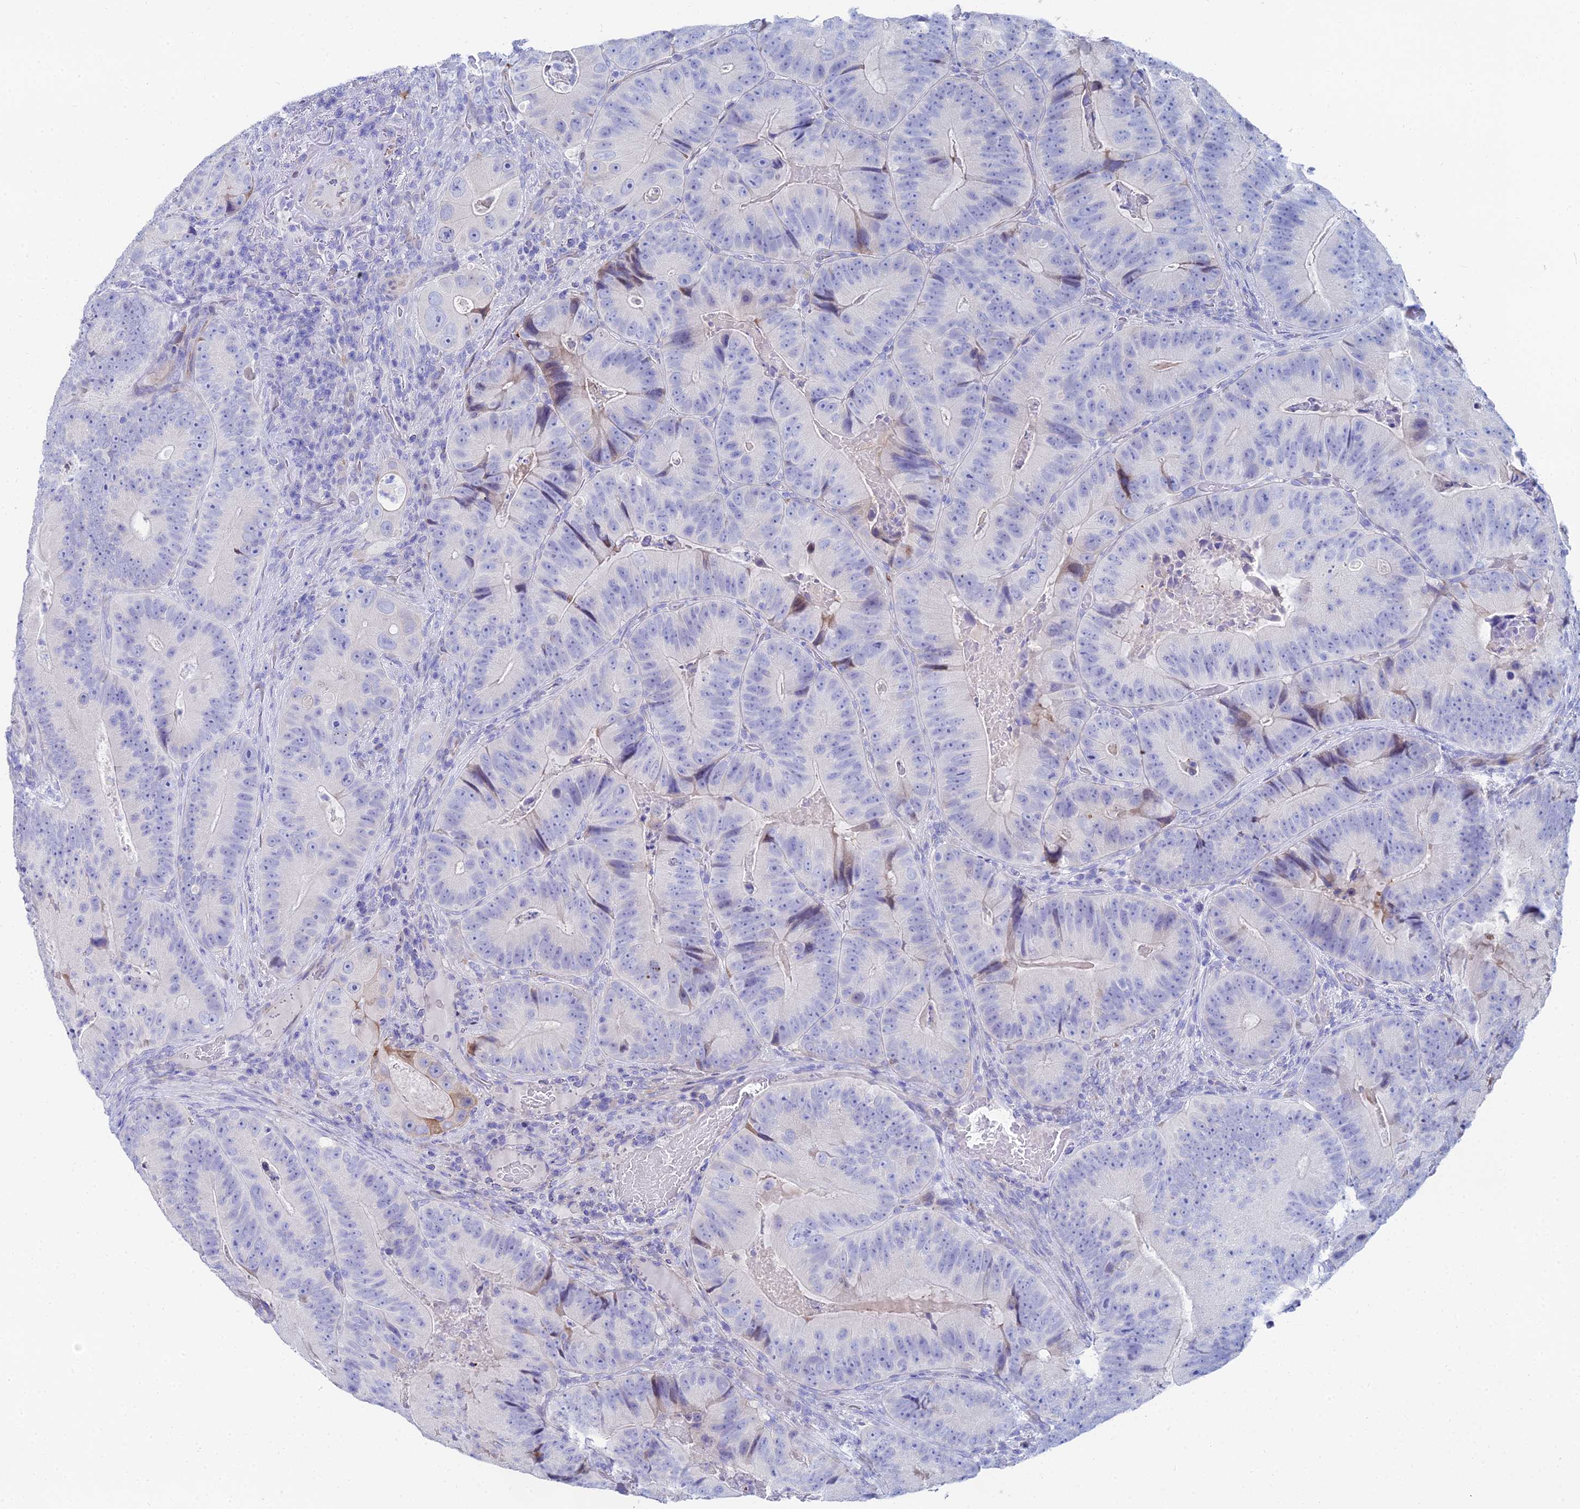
{"staining": {"intensity": "negative", "quantity": "none", "location": "none"}, "tissue": "colorectal cancer", "cell_type": "Tumor cells", "image_type": "cancer", "snomed": [{"axis": "morphology", "description": "Adenocarcinoma, NOS"}, {"axis": "topography", "description": "Colon"}], "caption": "Tumor cells are negative for protein expression in human colorectal adenocarcinoma.", "gene": "HSPA1L", "patient": {"sex": "female", "age": 86}}